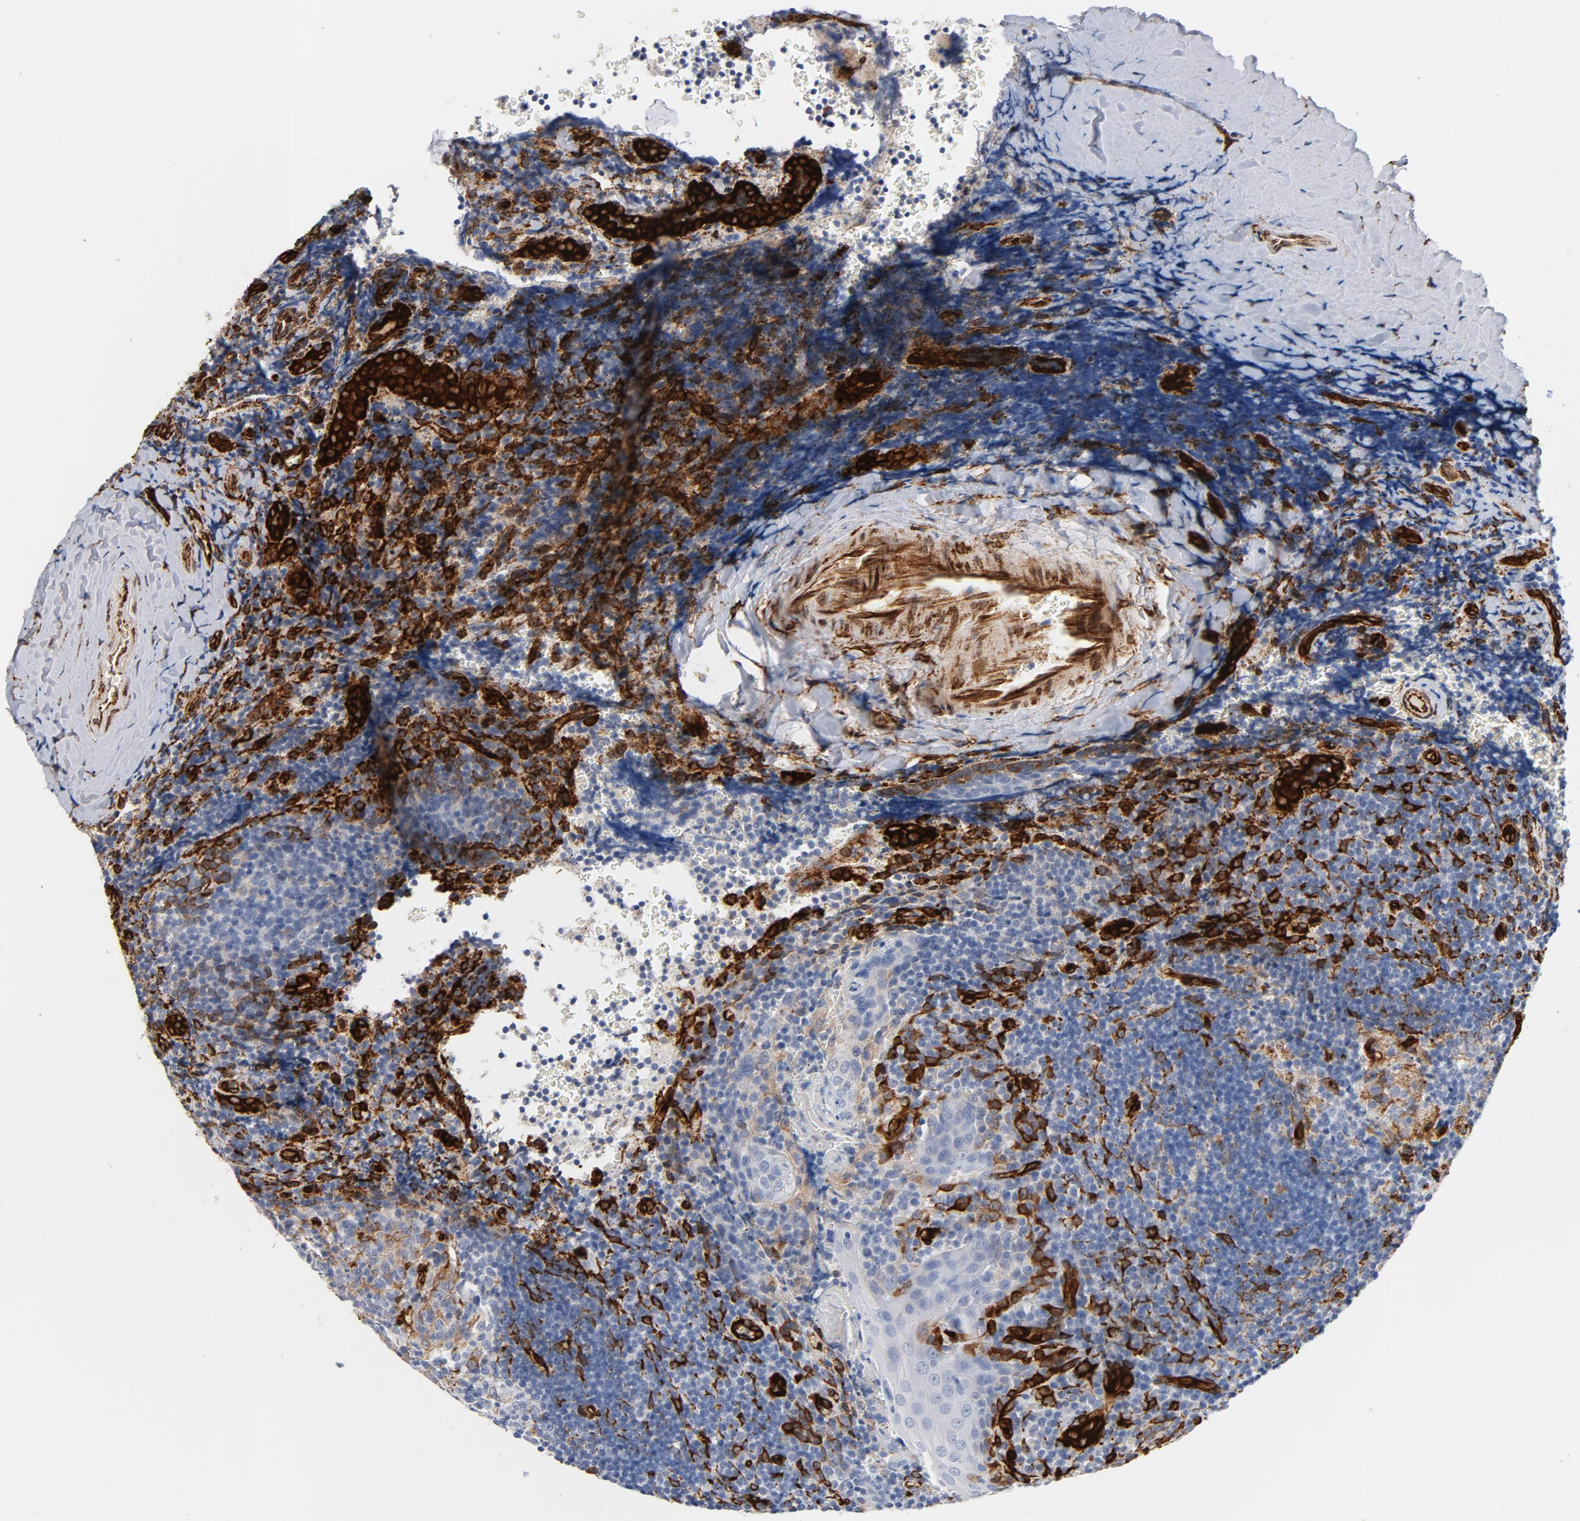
{"staining": {"intensity": "weak", "quantity": "25%-75%", "location": "cytoplasmic/membranous"}, "tissue": "tonsil", "cell_type": "Germinal center cells", "image_type": "normal", "snomed": [{"axis": "morphology", "description": "Normal tissue, NOS"}, {"axis": "topography", "description": "Tonsil"}], "caption": "DAB (3,3'-diaminobenzidine) immunohistochemical staining of normal tonsil reveals weak cytoplasmic/membranous protein positivity in about 25%-75% of germinal center cells. (brown staining indicates protein expression, while blue staining denotes nuclei).", "gene": "SERPINH1", "patient": {"sex": "male", "age": 20}}